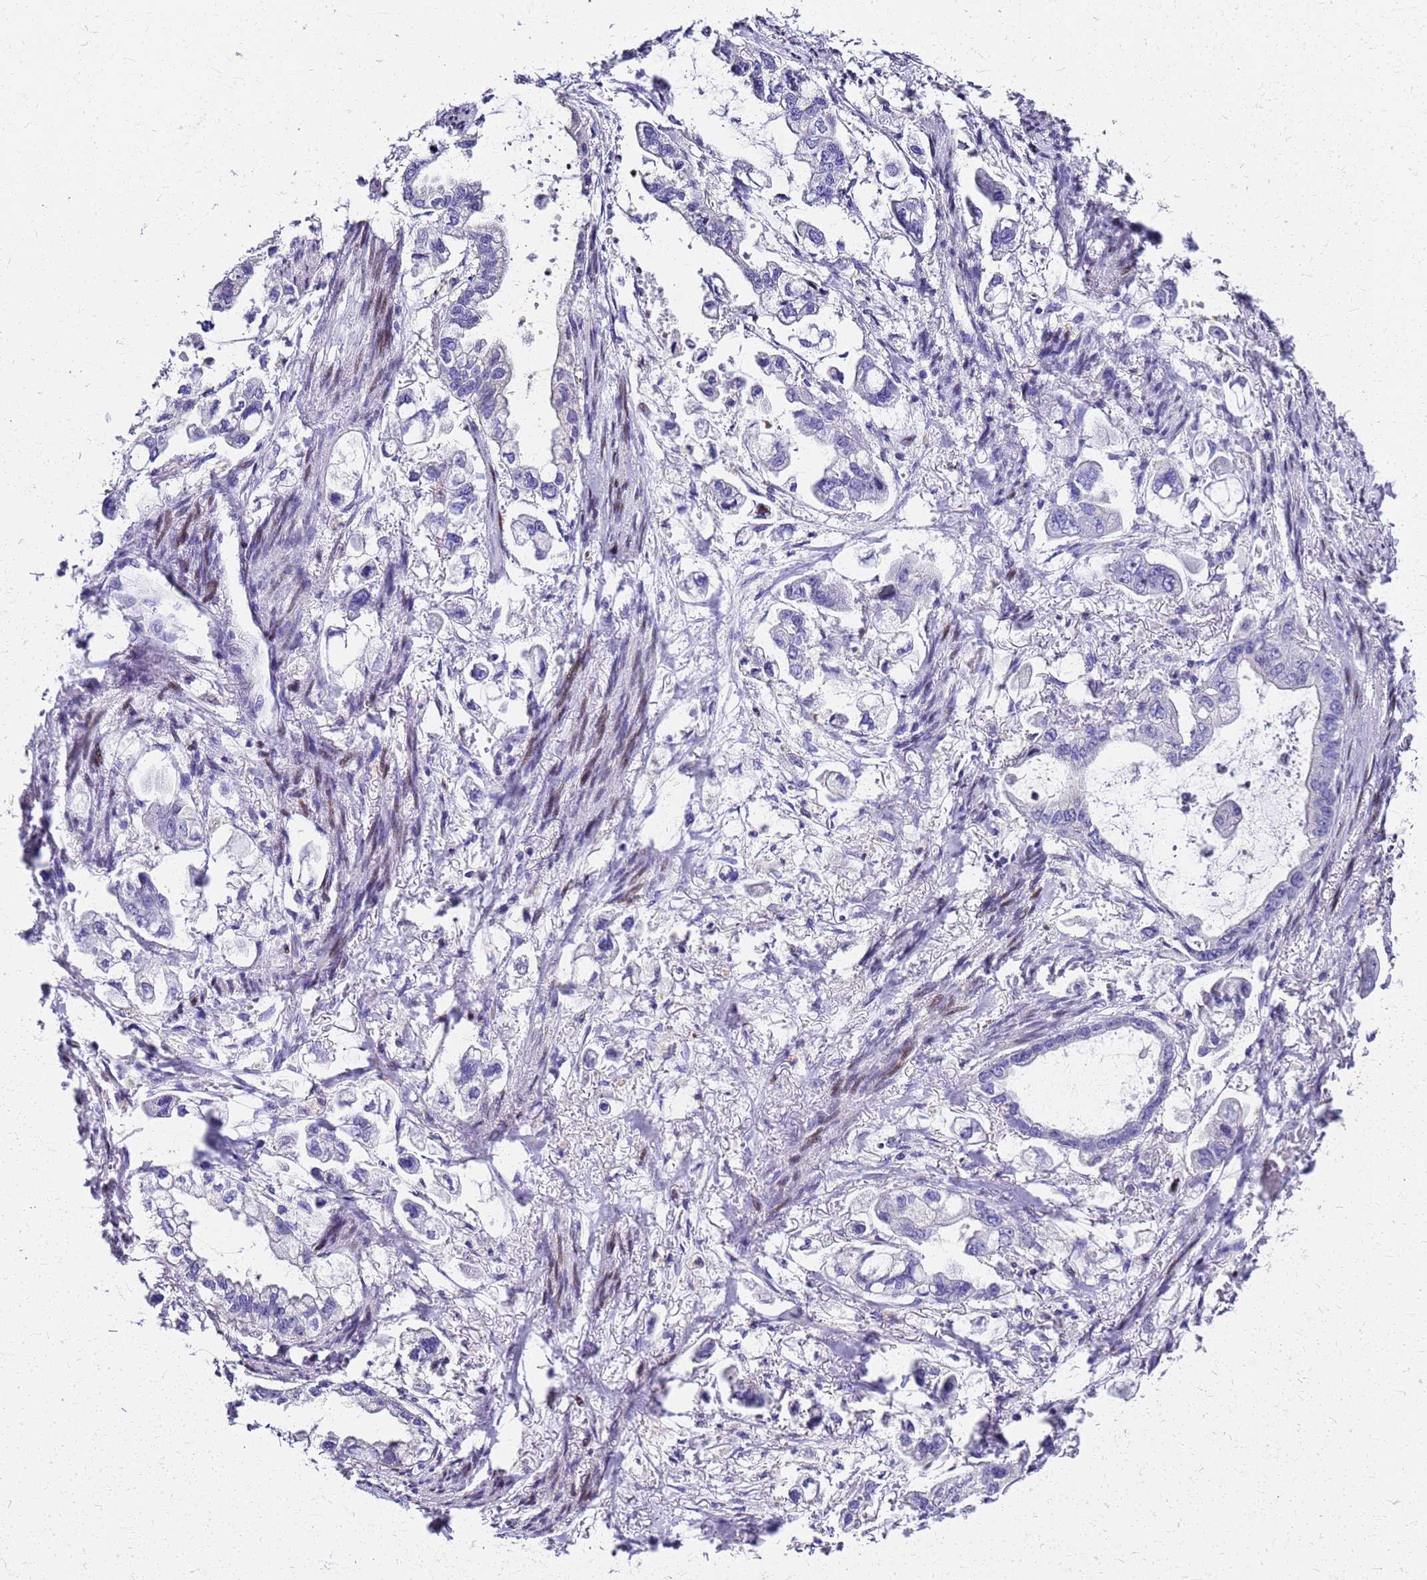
{"staining": {"intensity": "negative", "quantity": "none", "location": "none"}, "tissue": "stomach cancer", "cell_type": "Tumor cells", "image_type": "cancer", "snomed": [{"axis": "morphology", "description": "Adenocarcinoma, NOS"}, {"axis": "topography", "description": "Stomach"}], "caption": "Micrograph shows no protein staining in tumor cells of stomach adenocarcinoma tissue.", "gene": "SMIM21", "patient": {"sex": "male", "age": 62}}